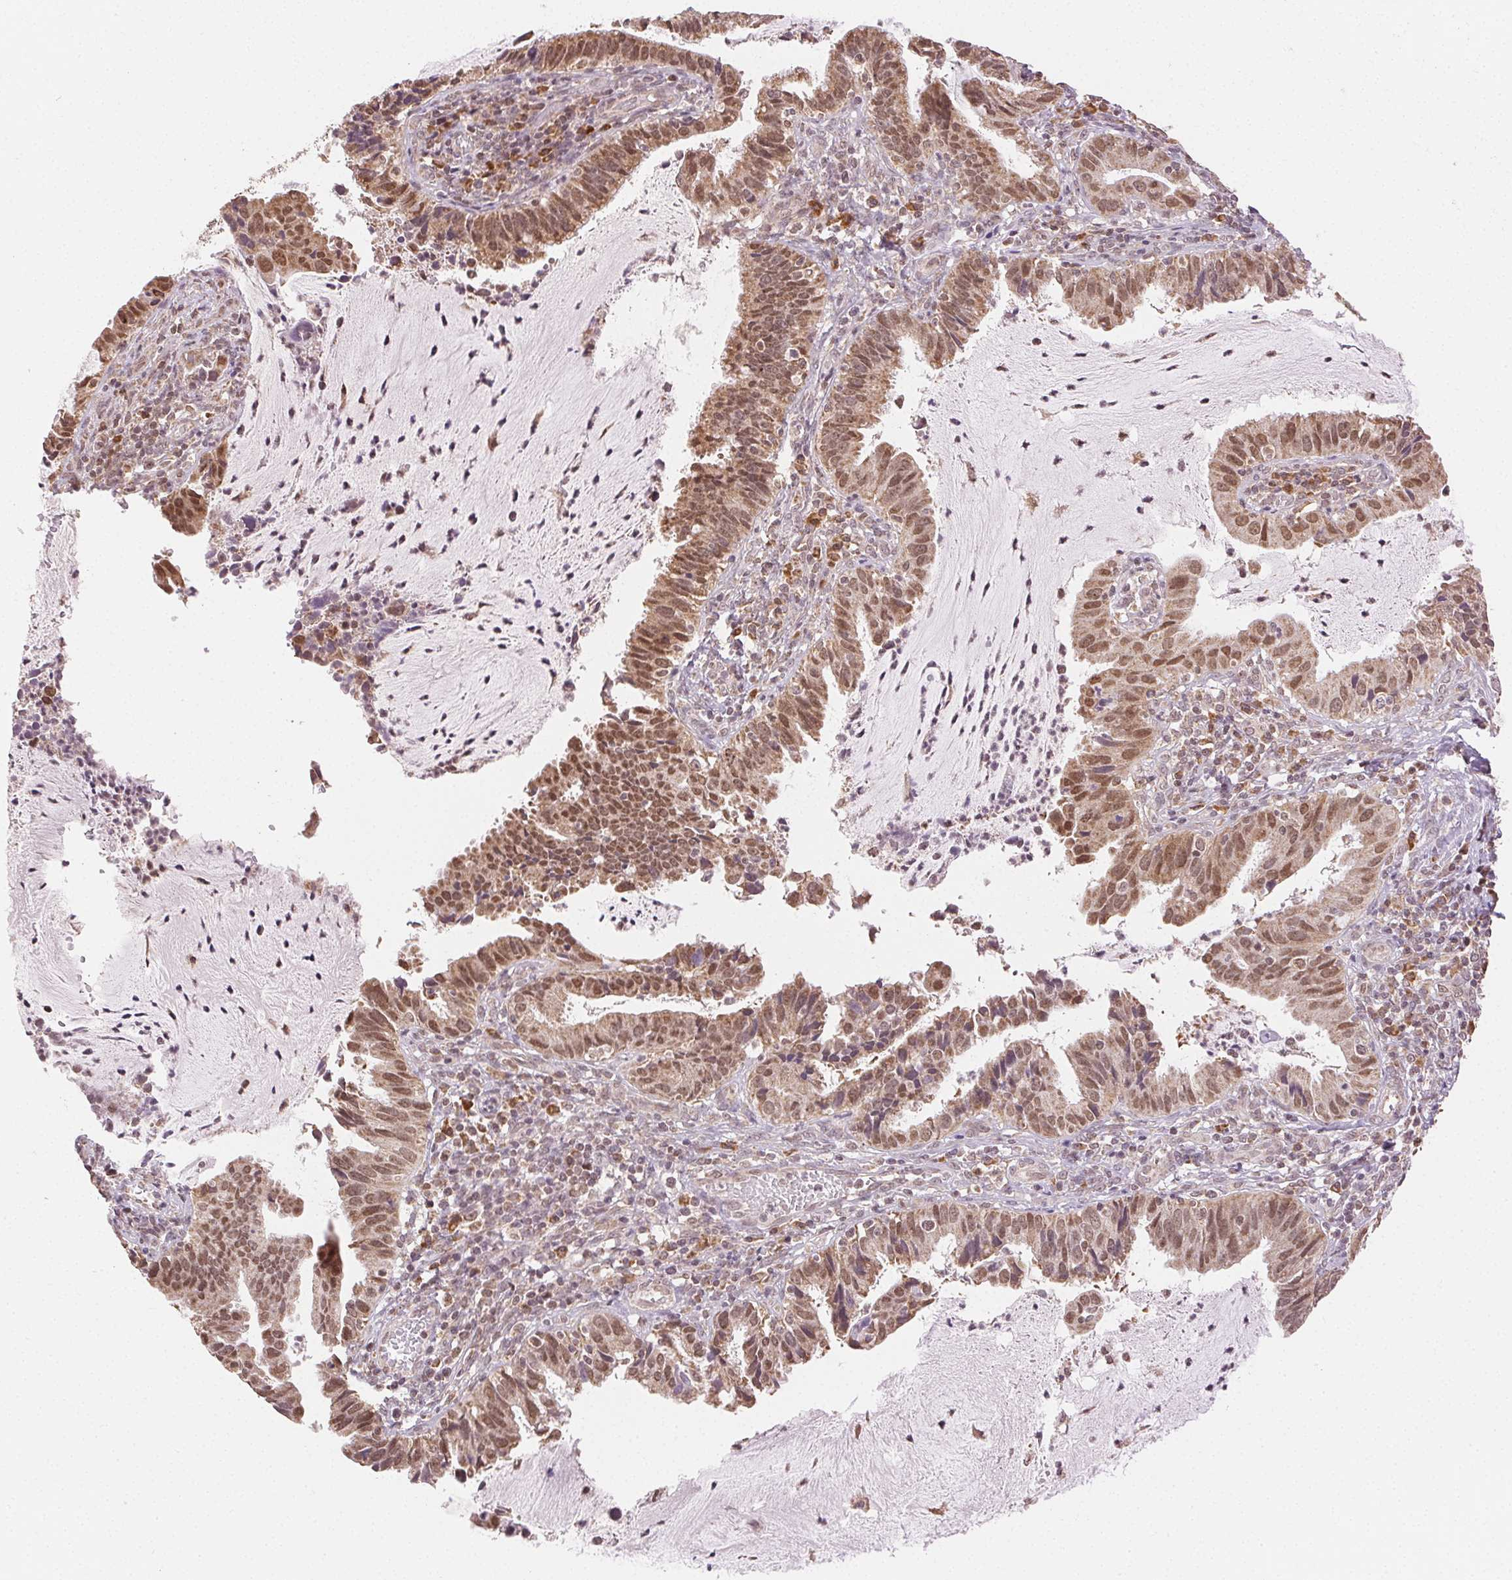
{"staining": {"intensity": "moderate", "quantity": ">75%", "location": "nuclear"}, "tissue": "cervical cancer", "cell_type": "Tumor cells", "image_type": "cancer", "snomed": [{"axis": "morphology", "description": "Adenocarcinoma, NOS"}, {"axis": "topography", "description": "Cervix"}], "caption": "Brown immunohistochemical staining in cervical cancer (adenocarcinoma) exhibits moderate nuclear positivity in about >75% of tumor cells.", "gene": "PIWIL4", "patient": {"sex": "female", "age": 34}}